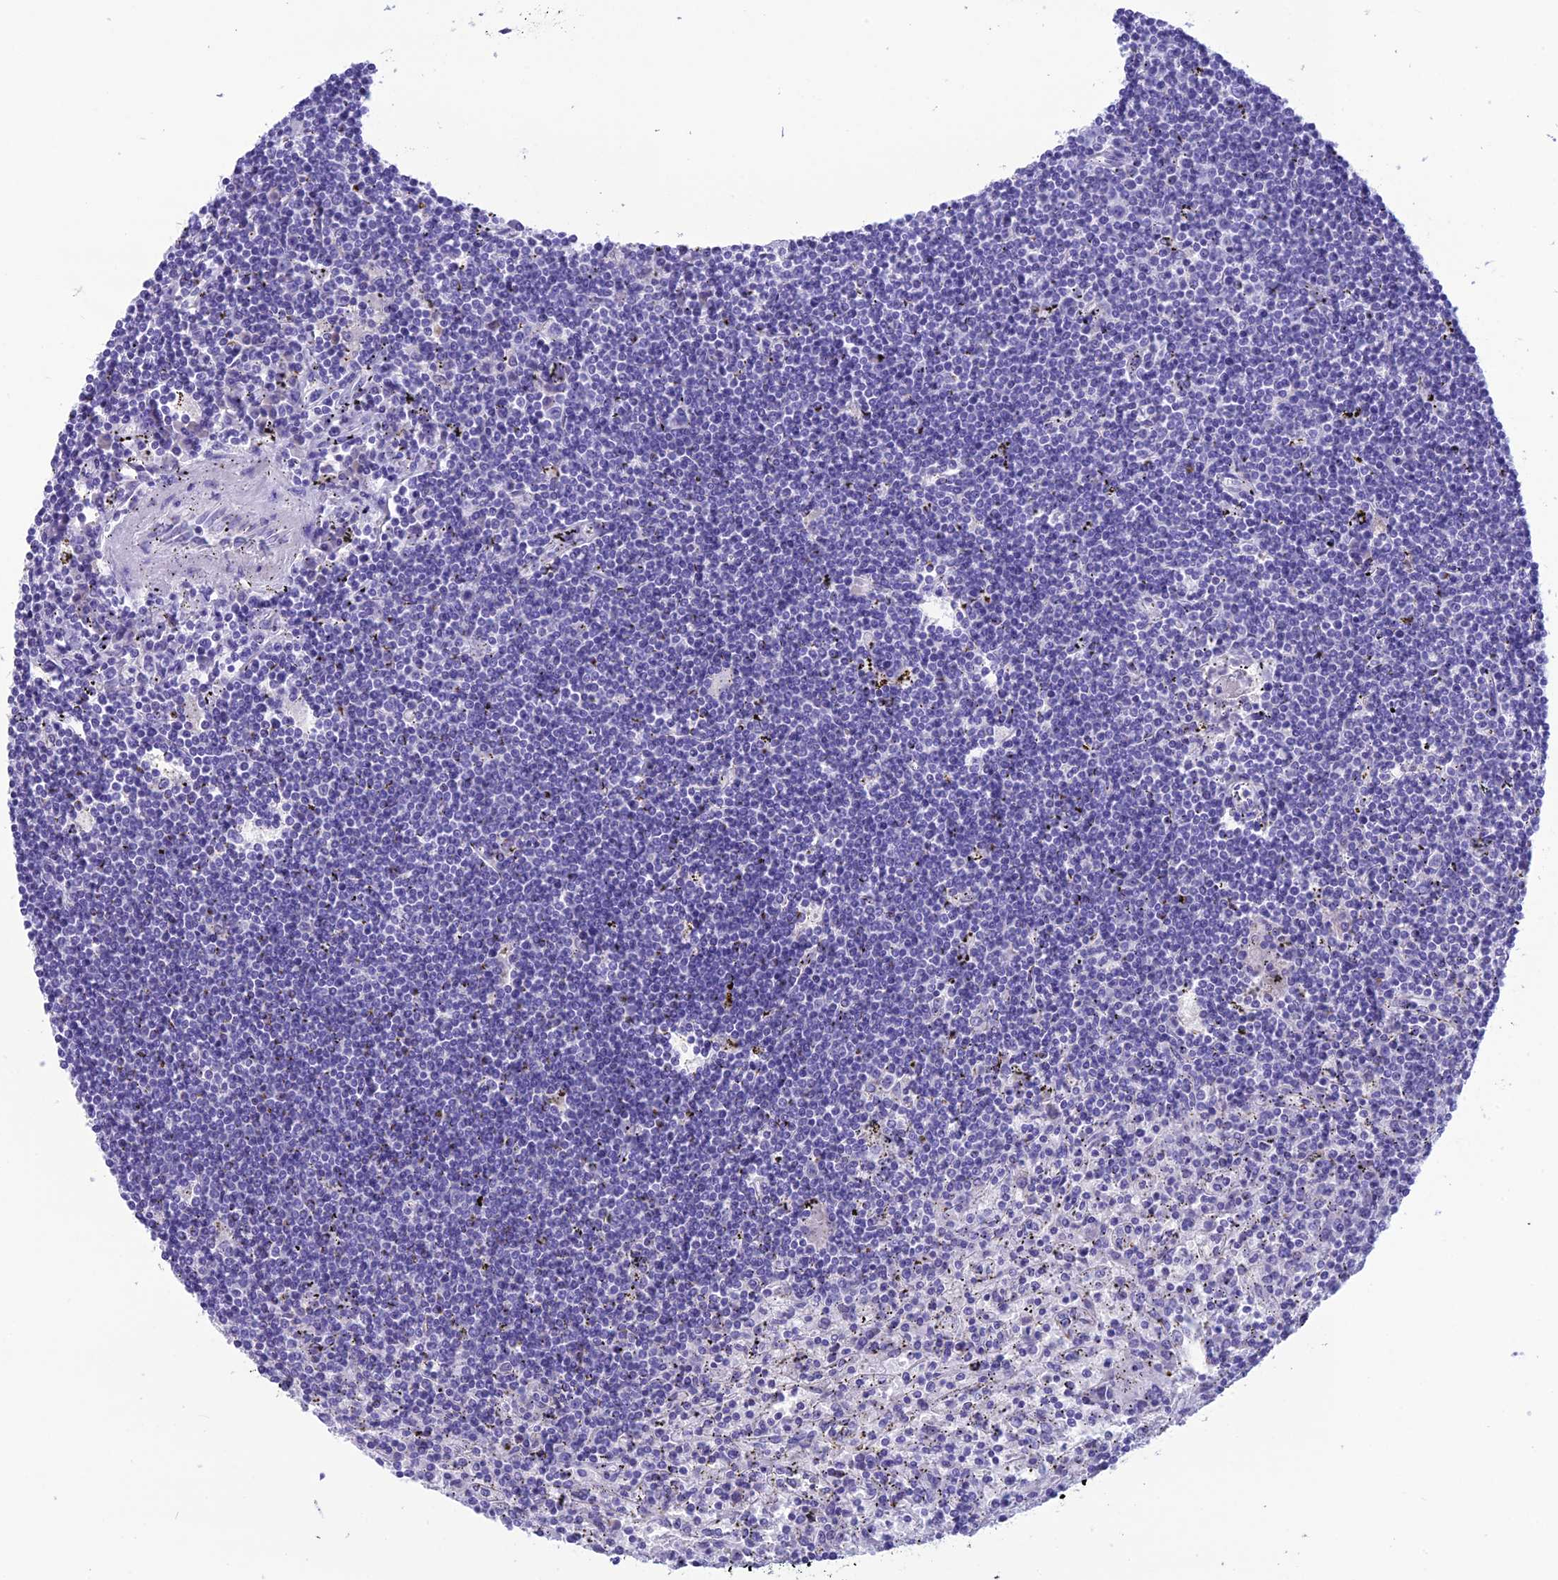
{"staining": {"intensity": "negative", "quantity": "none", "location": "none"}, "tissue": "lymphoma", "cell_type": "Tumor cells", "image_type": "cancer", "snomed": [{"axis": "morphology", "description": "Malignant lymphoma, non-Hodgkin's type, Low grade"}, {"axis": "topography", "description": "Spleen"}], "caption": "Immunohistochemistry of malignant lymphoma, non-Hodgkin's type (low-grade) displays no expression in tumor cells.", "gene": "TRAM1L1", "patient": {"sex": "male", "age": 76}}